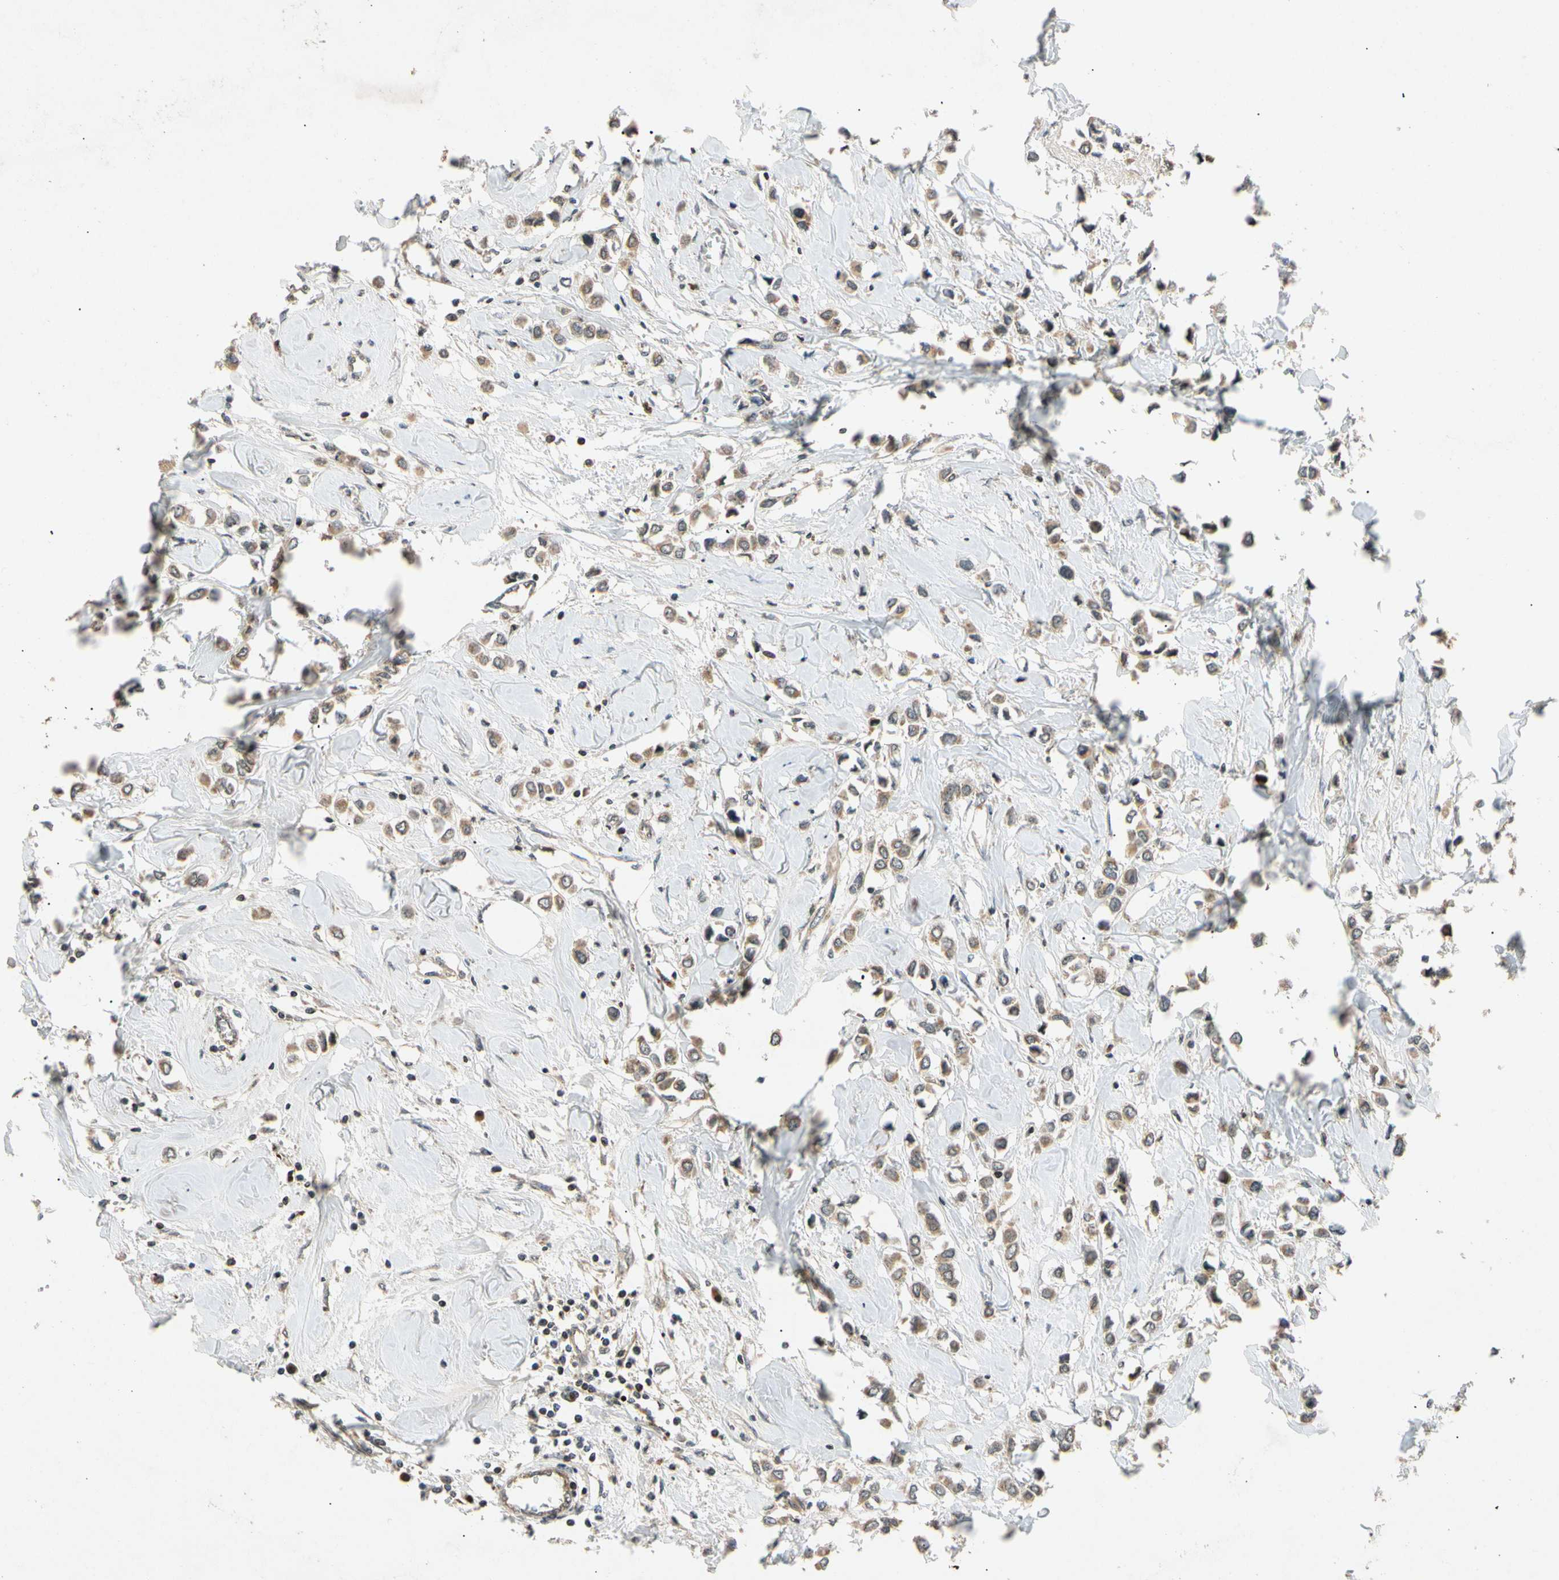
{"staining": {"intensity": "moderate", "quantity": ">75%", "location": "cytoplasmic/membranous"}, "tissue": "breast cancer", "cell_type": "Tumor cells", "image_type": "cancer", "snomed": [{"axis": "morphology", "description": "Lobular carcinoma"}, {"axis": "topography", "description": "Breast"}], "caption": "A brown stain labels moderate cytoplasmic/membranous positivity of a protein in breast cancer tumor cells.", "gene": "MRPS22", "patient": {"sex": "female", "age": 51}}